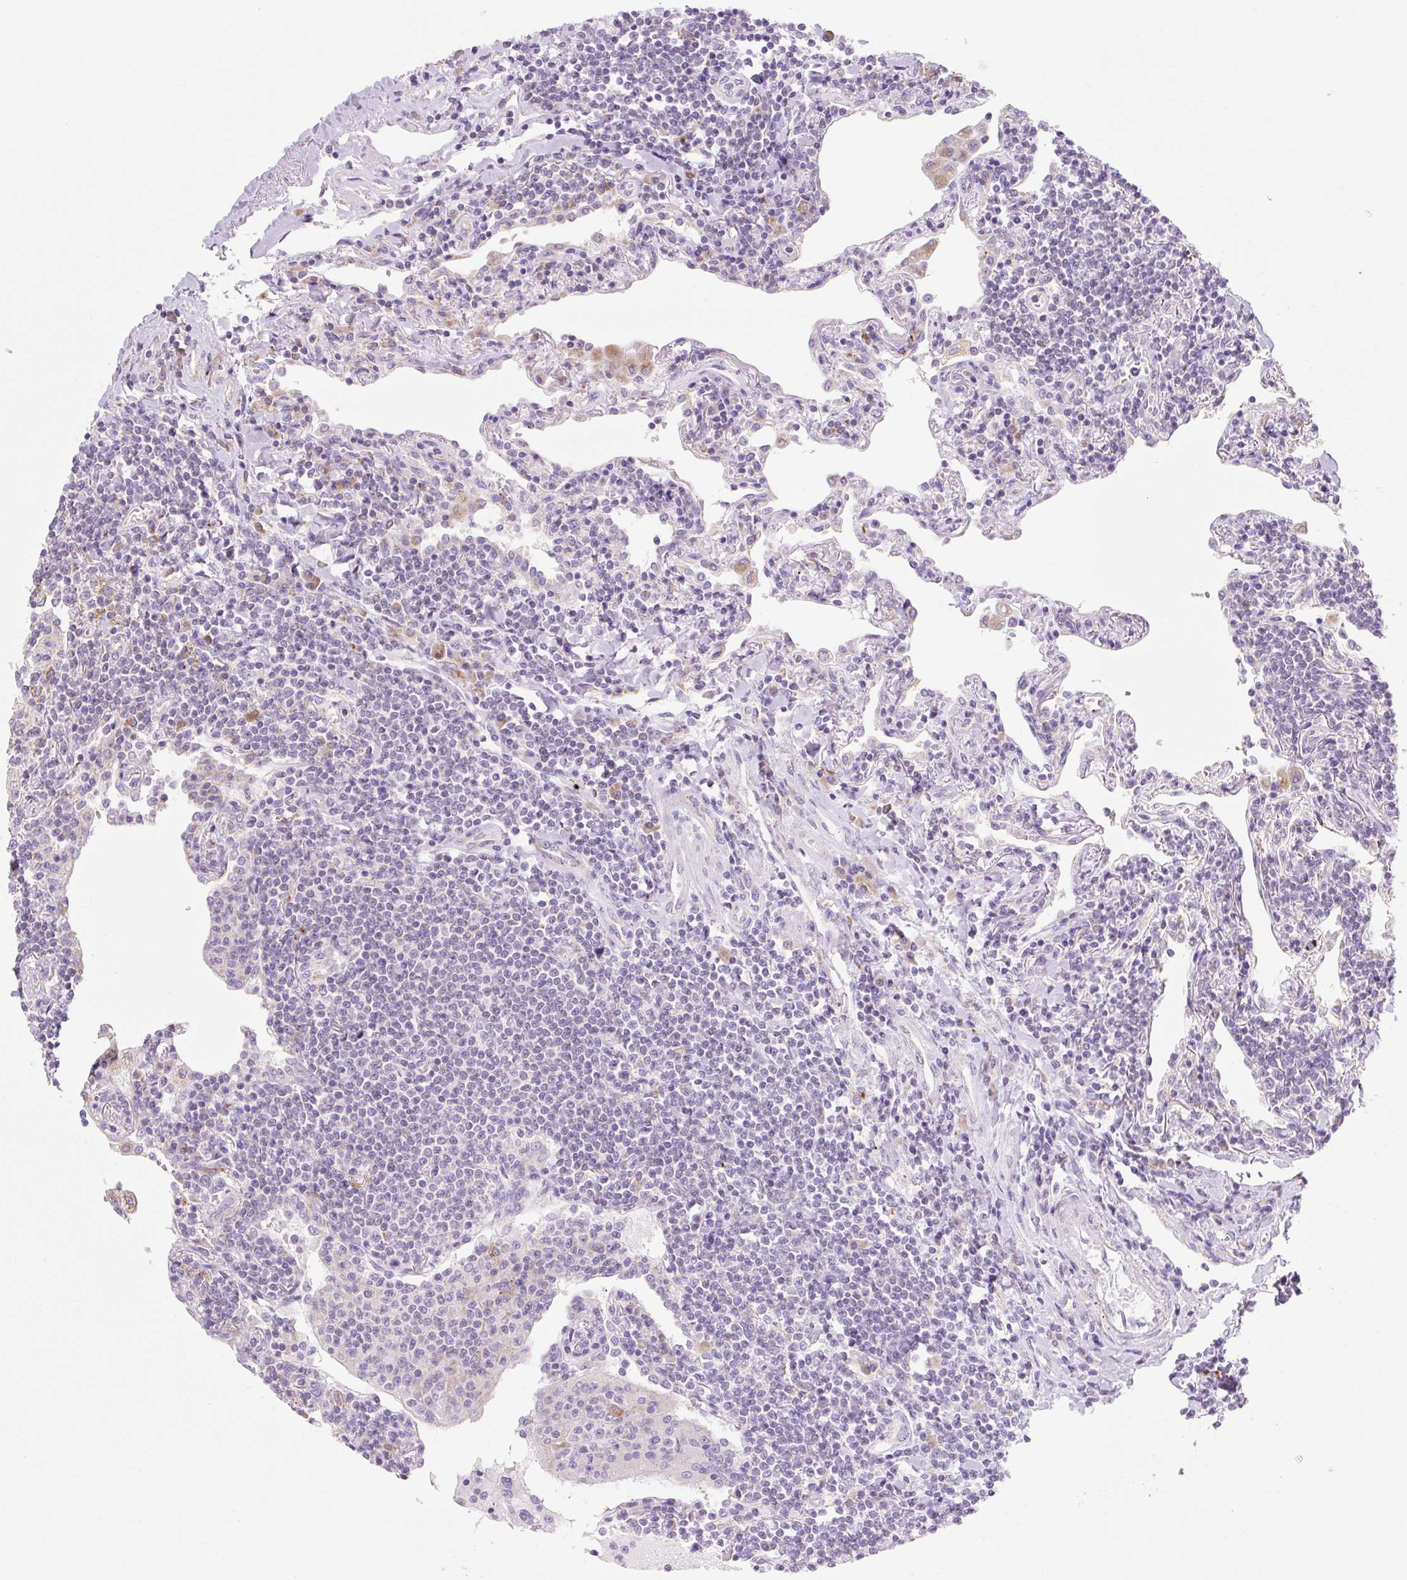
{"staining": {"intensity": "negative", "quantity": "none", "location": "none"}, "tissue": "lymphoma", "cell_type": "Tumor cells", "image_type": "cancer", "snomed": [{"axis": "morphology", "description": "Malignant lymphoma, non-Hodgkin's type, Low grade"}, {"axis": "topography", "description": "Lung"}], "caption": "Lymphoma was stained to show a protein in brown. There is no significant staining in tumor cells.", "gene": "CLEC3A", "patient": {"sex": "female", "age": 71}}